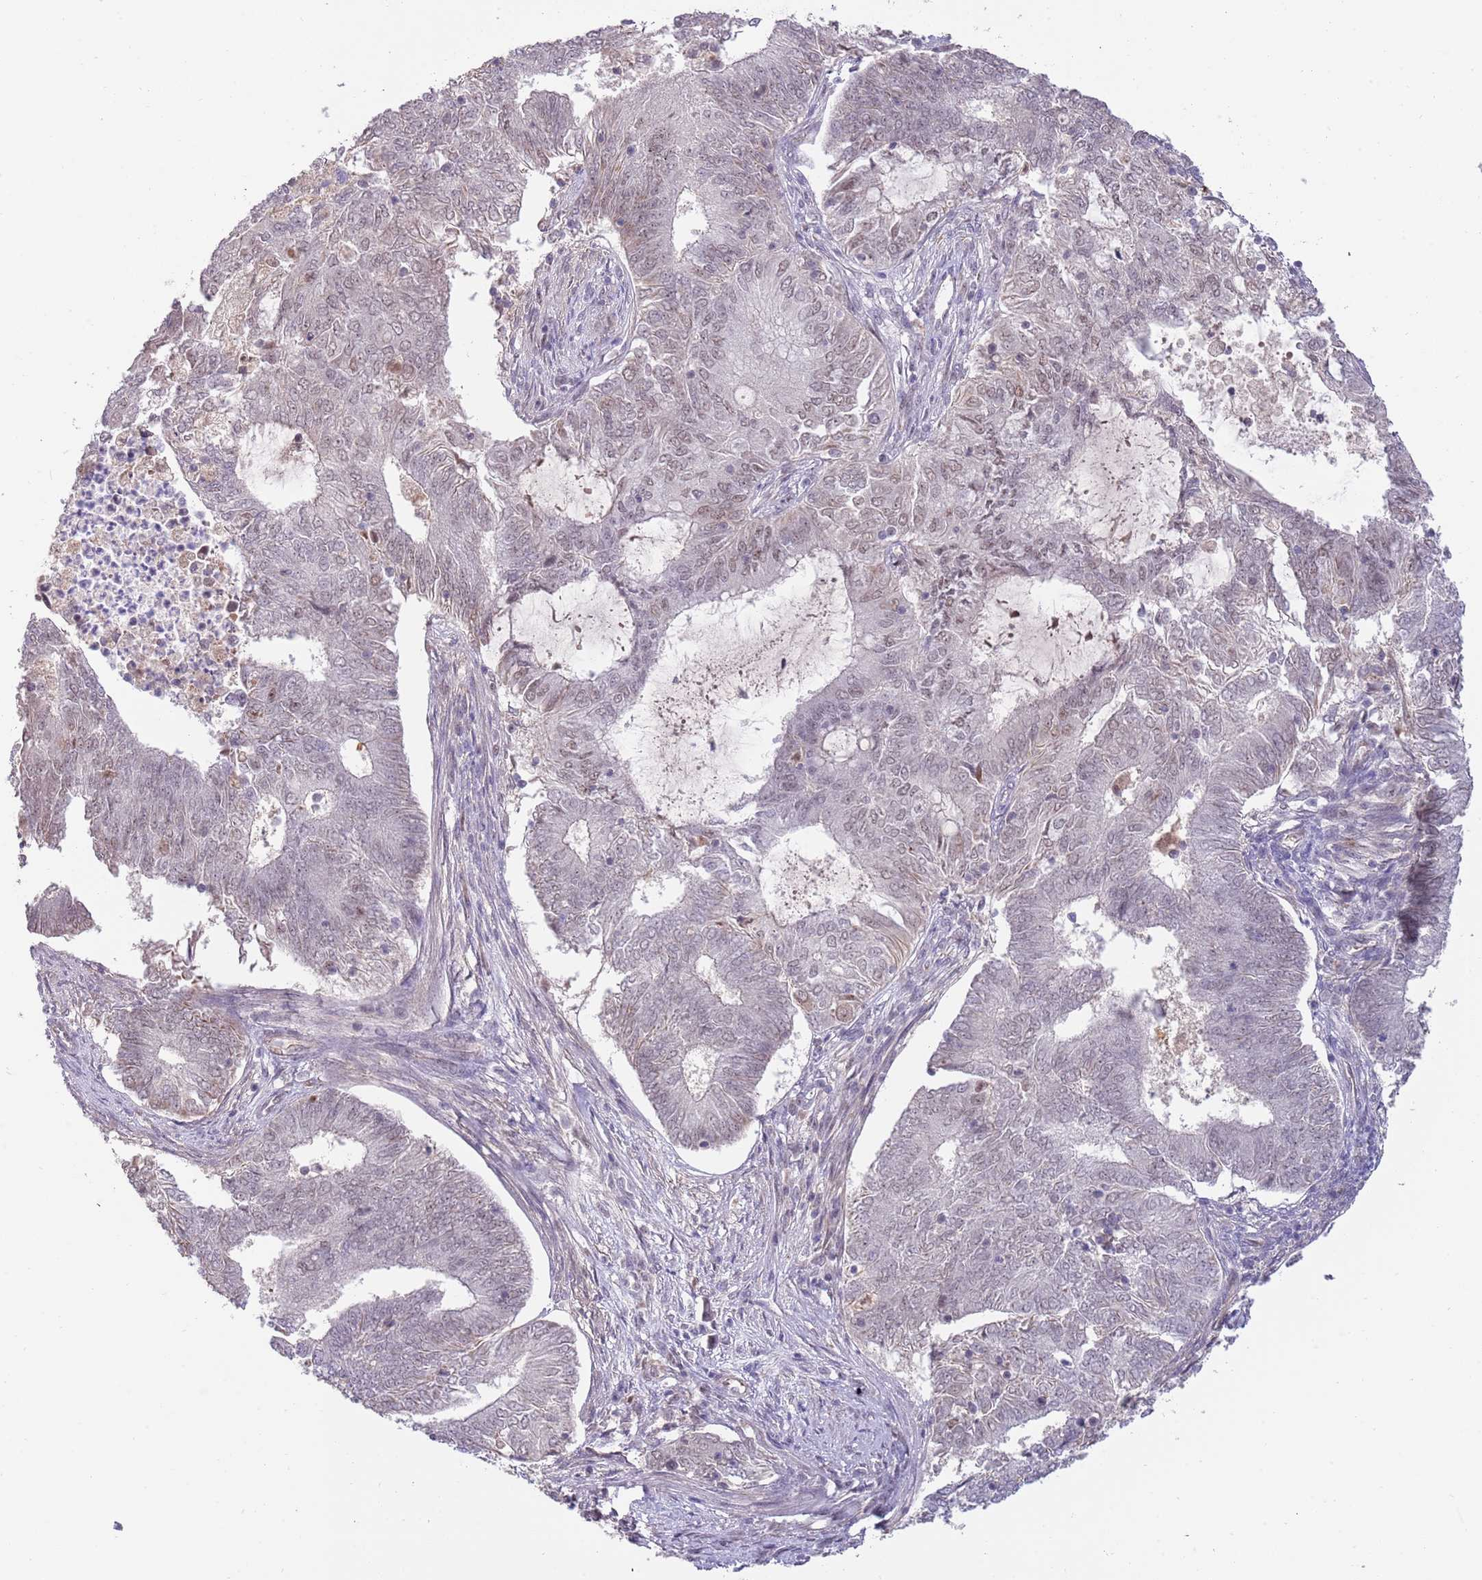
{"staining": {"intensity": "weak", "quantity": "<25%", "location": "nuclear"}, "tissue": "endometrial cancer", "cell_type": "Tumor cells", "image_type": "cancer", "snomed": [{"axis": "morphology", "description": "Adenocarcinoma, NOS"}, {"axis": "topography", "description": "Endometrium"}], "caption": "High power microscopy photomicrograph of an immunohistochemistry histopathology image of endometrial cancer (adenocarcinoma), revealing no significant staining in tumor cells. The staining is performed using DAB brown chromogen with nuclei counter-stained in using hematoxylin.", "gene": "ZBTB7A", "patient": {"sex": "female", "age": 62}}